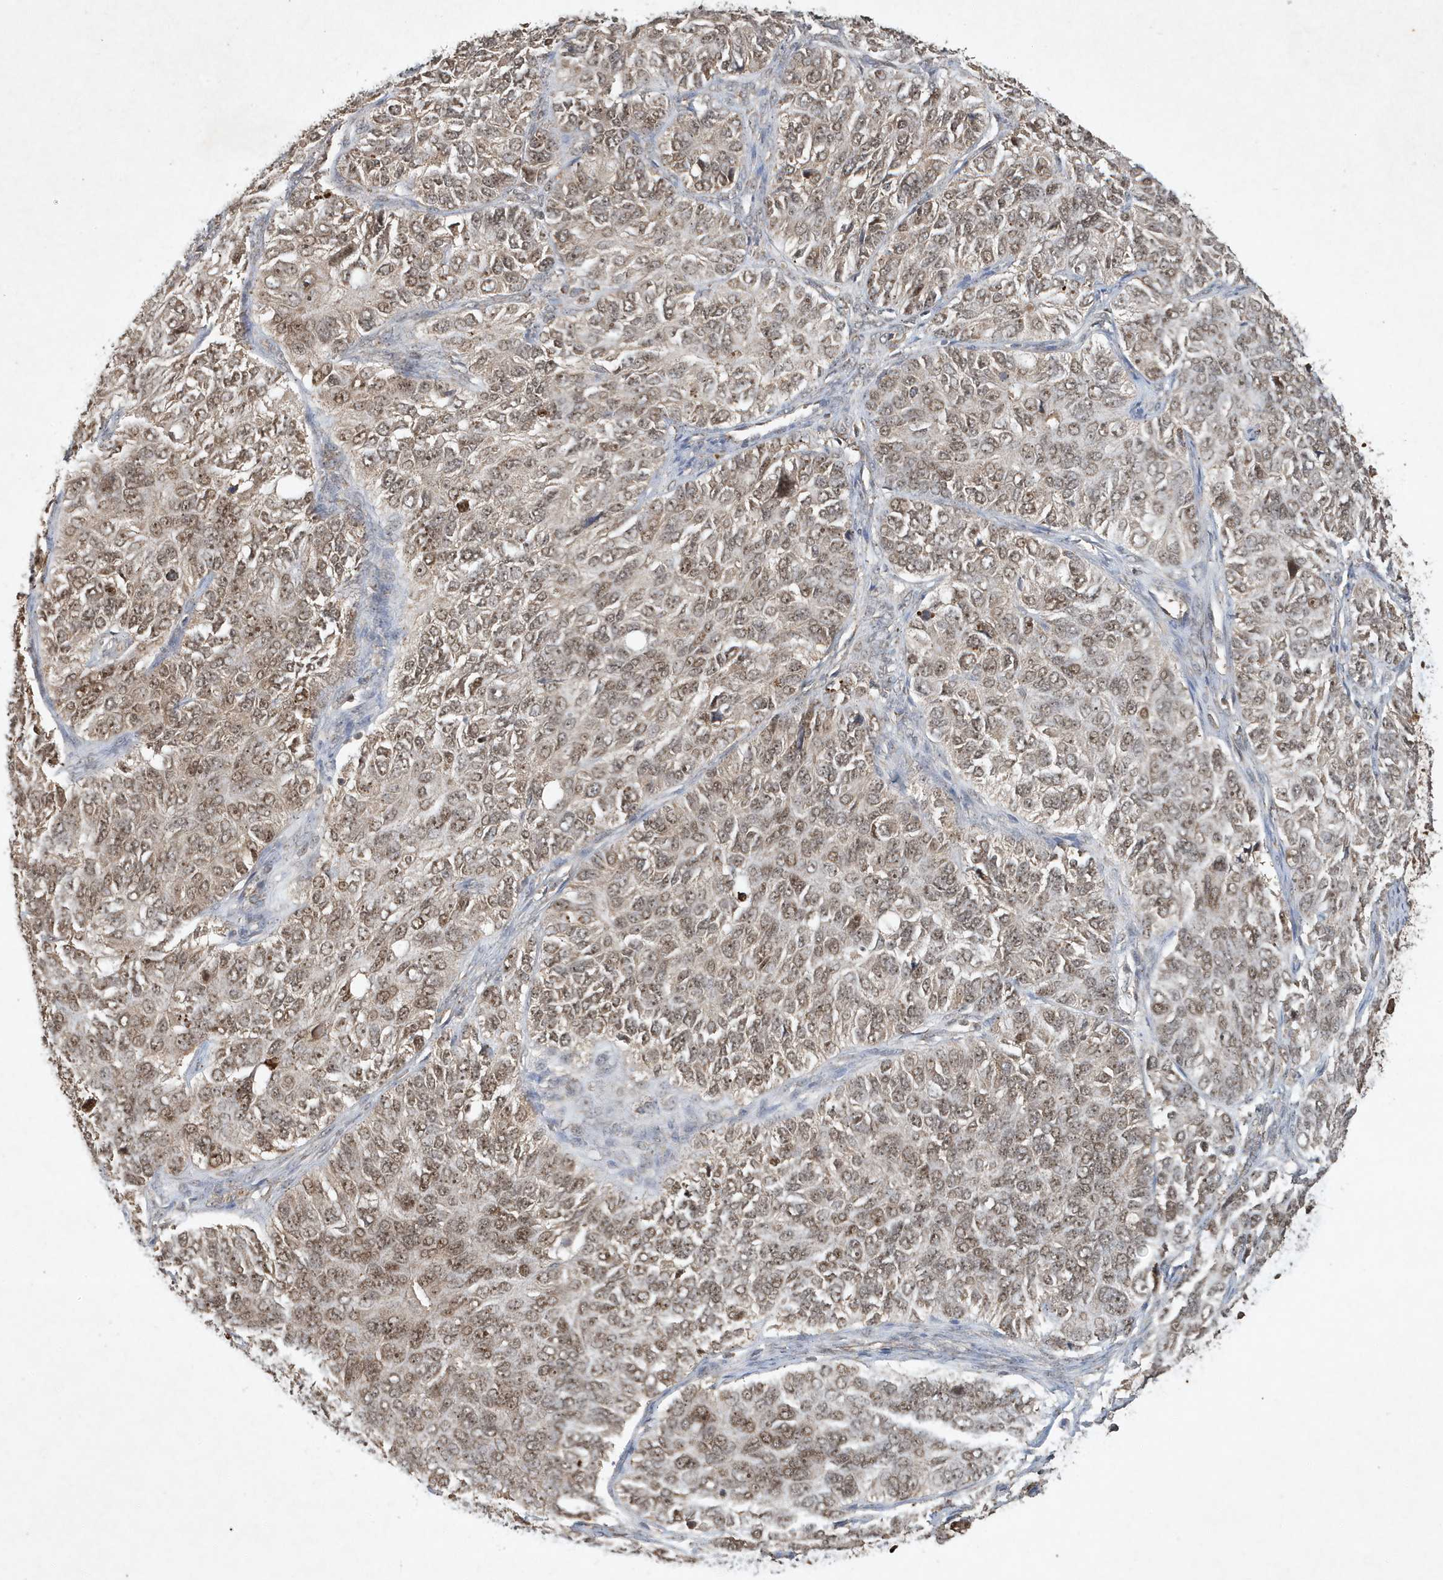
{"staining": {"intensity": "moderate", "quantity": ">75%", "location": "cytoplasmic/membranous,nuclear"}, "tissue": "ovarian cancer", "cell_type": "Tumor cells", "image_type": "cancer", "snomed": [{"axis": "morphology", "description": "Carcinoma, endometroid"}, {"axis": "topography", "description": "Ovary"}], "caption": "A histopathology image of human endometroid carcinoma (ovarian) stained for a protein displays moderate cytoplasmic/membranous and nuclear brown staining in tumor cells.", "gene": "ABCB9", "patient": {"sex": "female", "age": 51}}